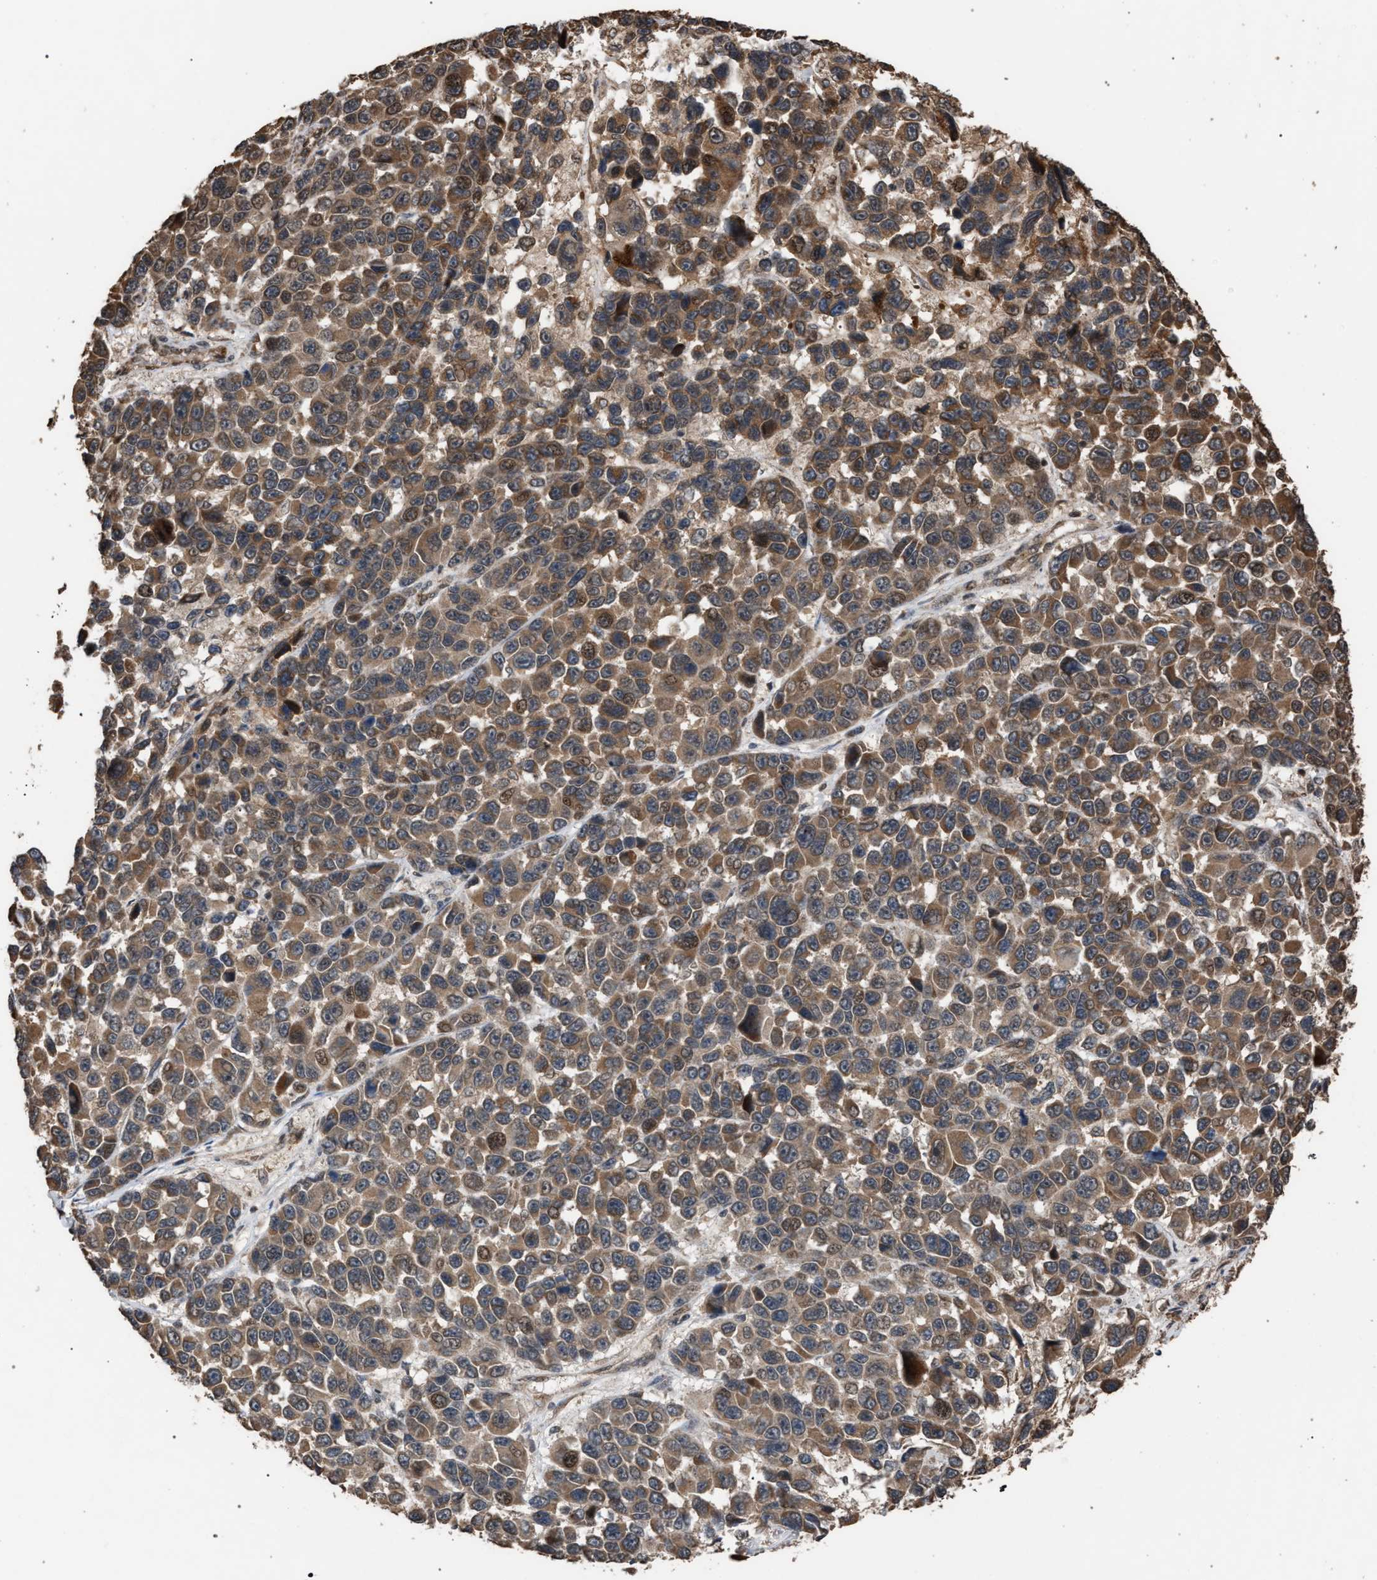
{"staining": {"intensity": "moderate", "quantity": ">75%", "location": "cytoplasmic/membranous"}, "tissue": "melanoma", "cell_type": "Tumor cells", "image_type": "cancer", "snomed": [{"axis": "morphology", "description": "Malignant melanoma, NOS"}, {"axis": "topography", "description": "Skin"}], "caption": "DAB (3,3'-diaminobenzidine) immunohistochemical staining of melanoma exhibits moderate cytoplasmic/membranous protein positivity in about >75% of tumor cells.", "gene": "NAA35", "patient": {"sex": "male", "age": 53}}